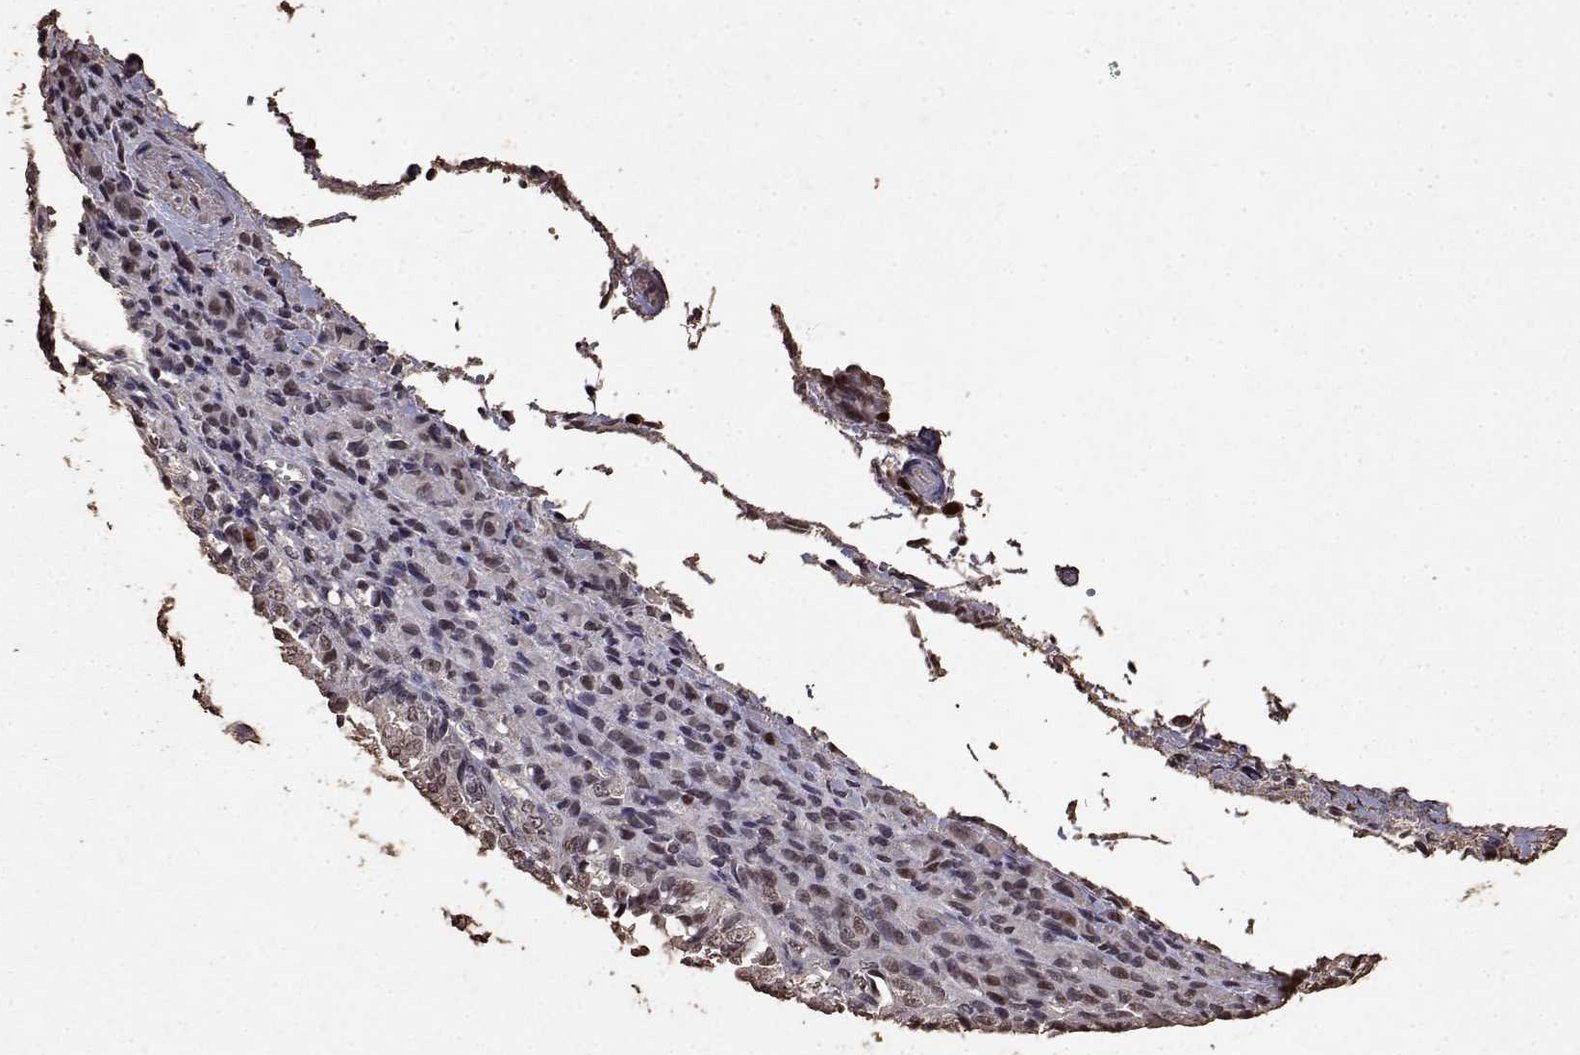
{"staining": {"intensity": "strong", "quantity": ">75%", "location": "nuclear"}, "tissue": "melanoma", "cell_type": "Tumor cells", "image_type": "cancer", "snomed": [{"axis": "morphology", "description": "Malignant melanoma, Metastatic site"}, {"axis": "topography", "description": "Brain"}], "caption": "About >75% of tumor cells in human malignant melanoma (metastatic site) reveal strong nuclear protein expression as visualized by brown immunohistochemical staining.", "gene": "TOE1", "patient": {"sex": "female", "age": 56}}